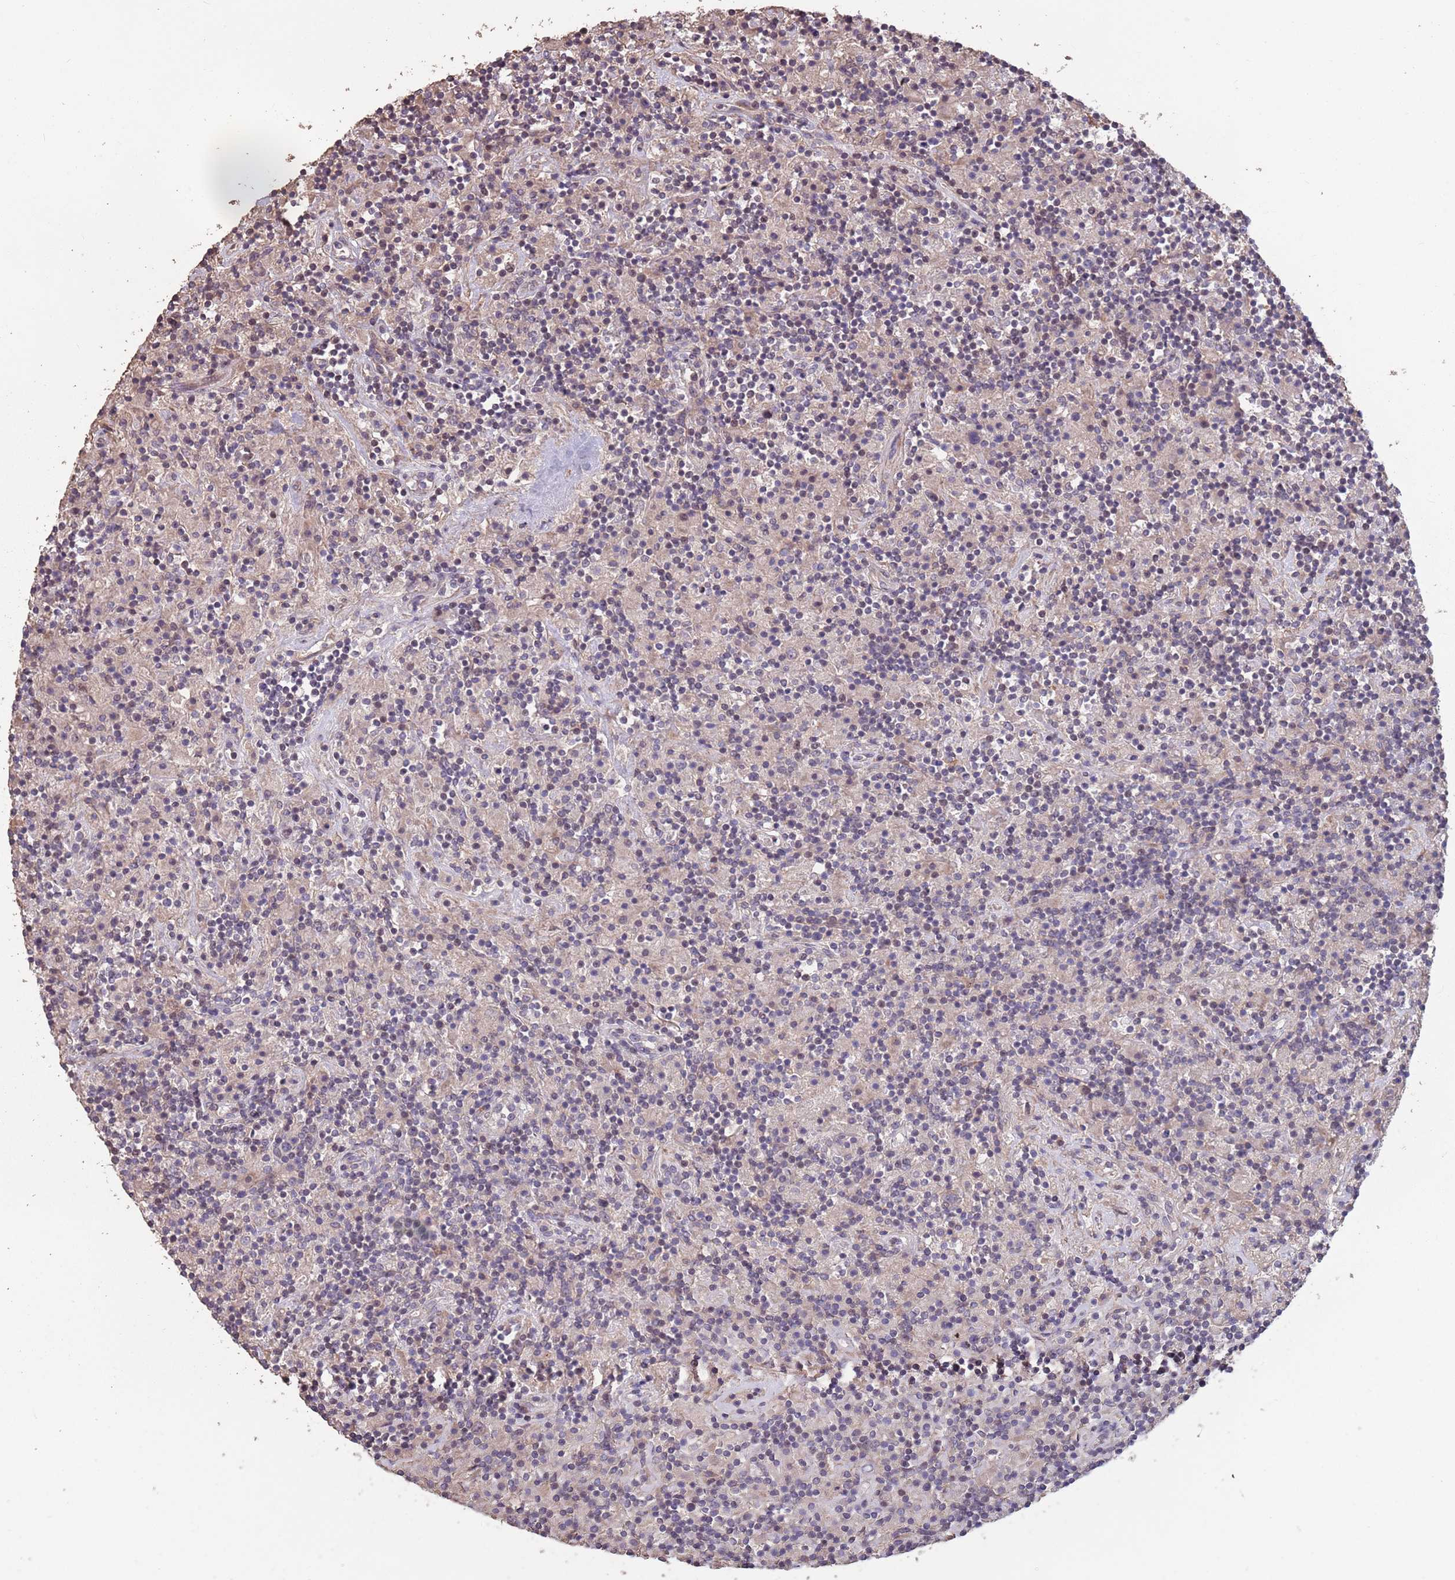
{"staining": {"intensity": "negative", "quantity": "none", "location": "none"}, "tissue": "lymphoma", "cell_type": "Tumor cells", "image_type": "cancer", "snomed": [{"axis": "morphology", "description": "Hodgkin's disease, NOS"}, {"axis": "topography", "description": "Lymph node"}], "caption": "DAB (3,3'-diaminobenzidine) immunohistochemical staining of lymphoma displays no significant staining in tumor cells.", "gene": "MBD3L1", "patient": {"sex": "male", "age": 70}}